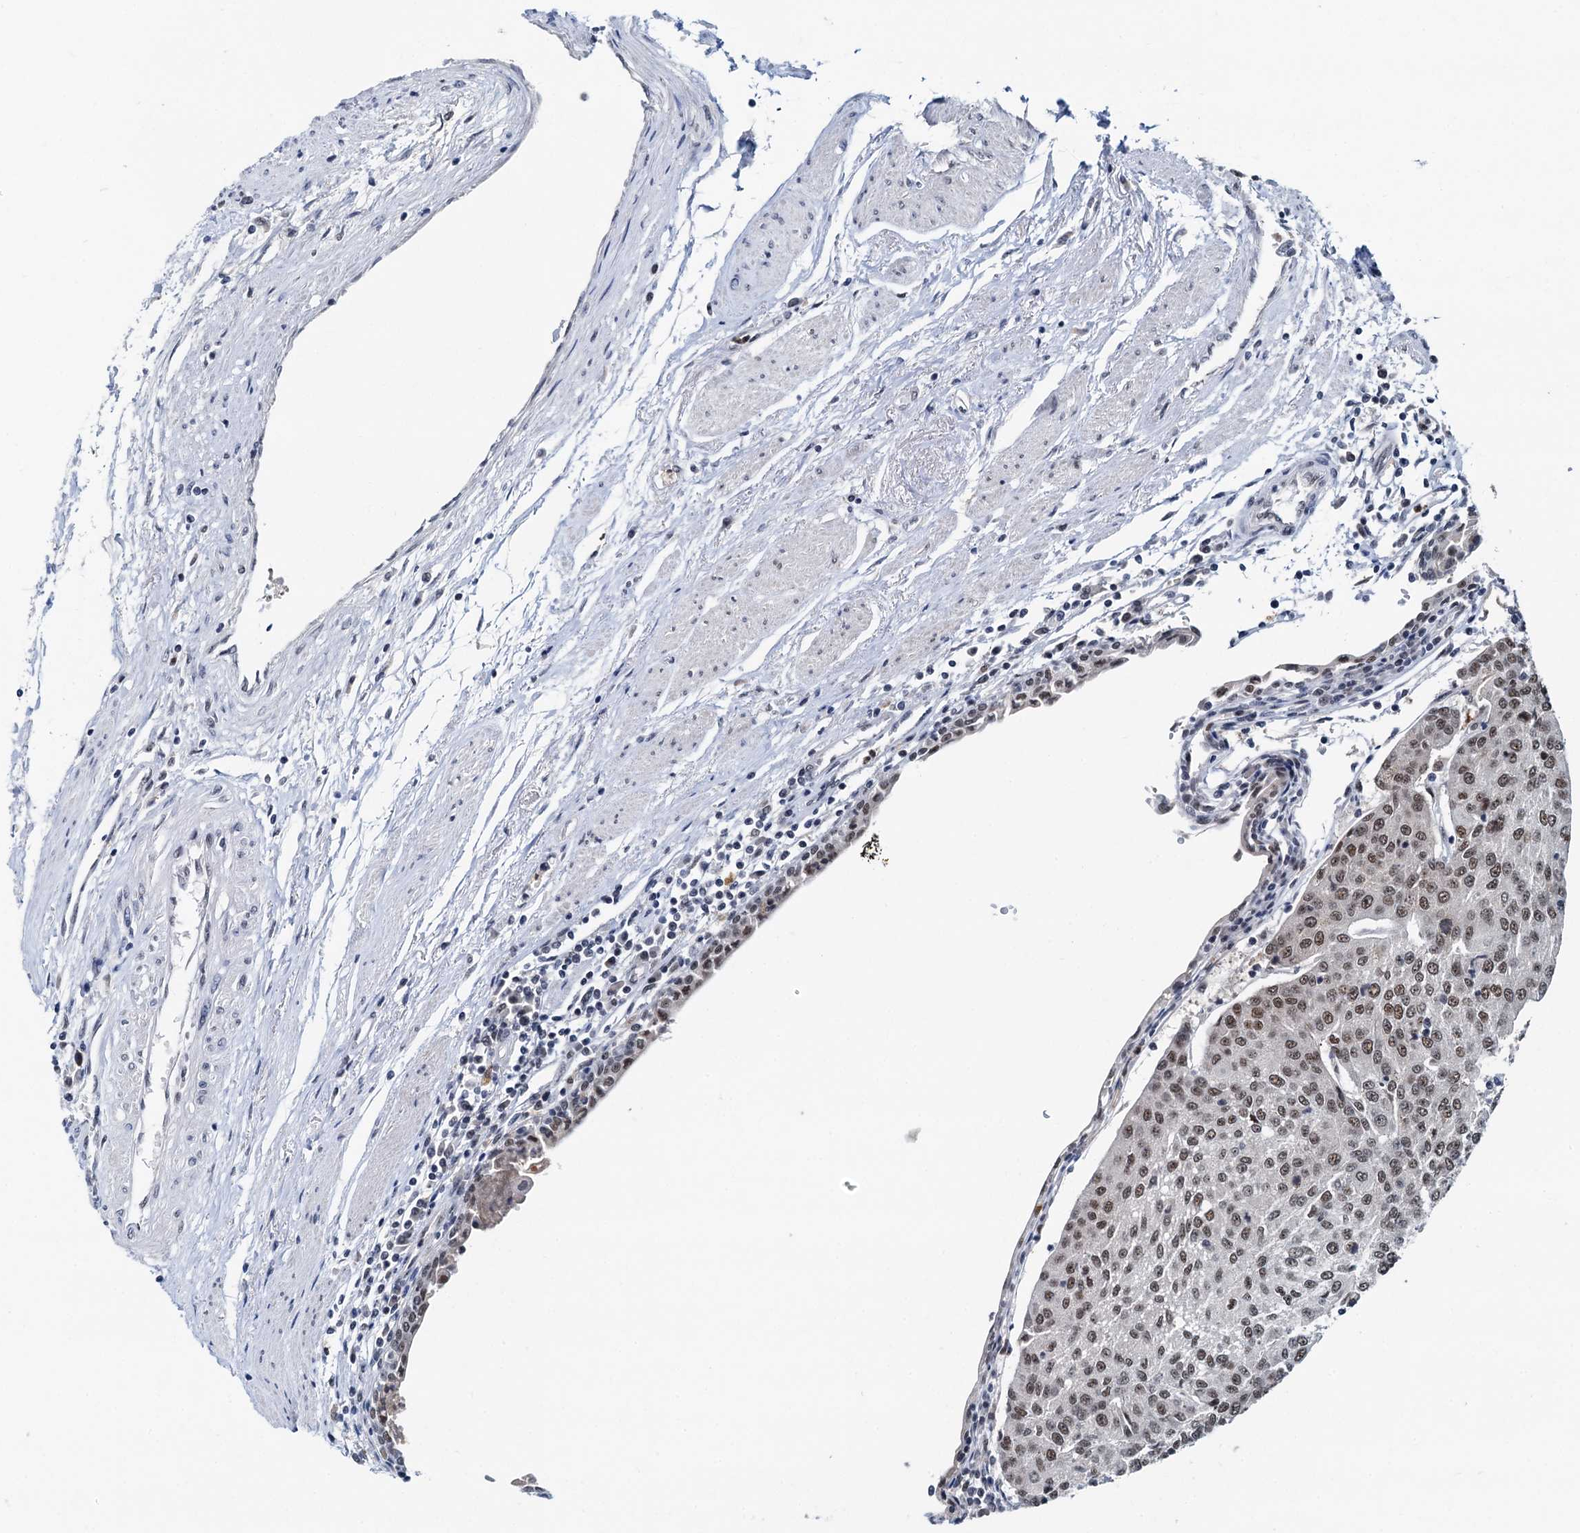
{"staining": {"intensity": "moderate", "quantity": ">75%", "location": "nuclear"}, "tissue": "urothelial cancer", "cell_type": "Tumor cells", "image_type": "cancer", "snomed": [{"axis": "morphology", "description": "Urothelial carcinoma, High grade"}, {"axis": "topography", "description": "Urinary bladder"}], "caption": "Urothelial carcinoma (high-grade) tissue exhibits moderate nuclear staining in about >75% of tumor cells (Stains: DAB in brown, nuclei in blue, Microscopy: brightfield microscopy at high magnification).", "gene": "SNRPD1", "patient": {"sex": "female", "age": 85}}